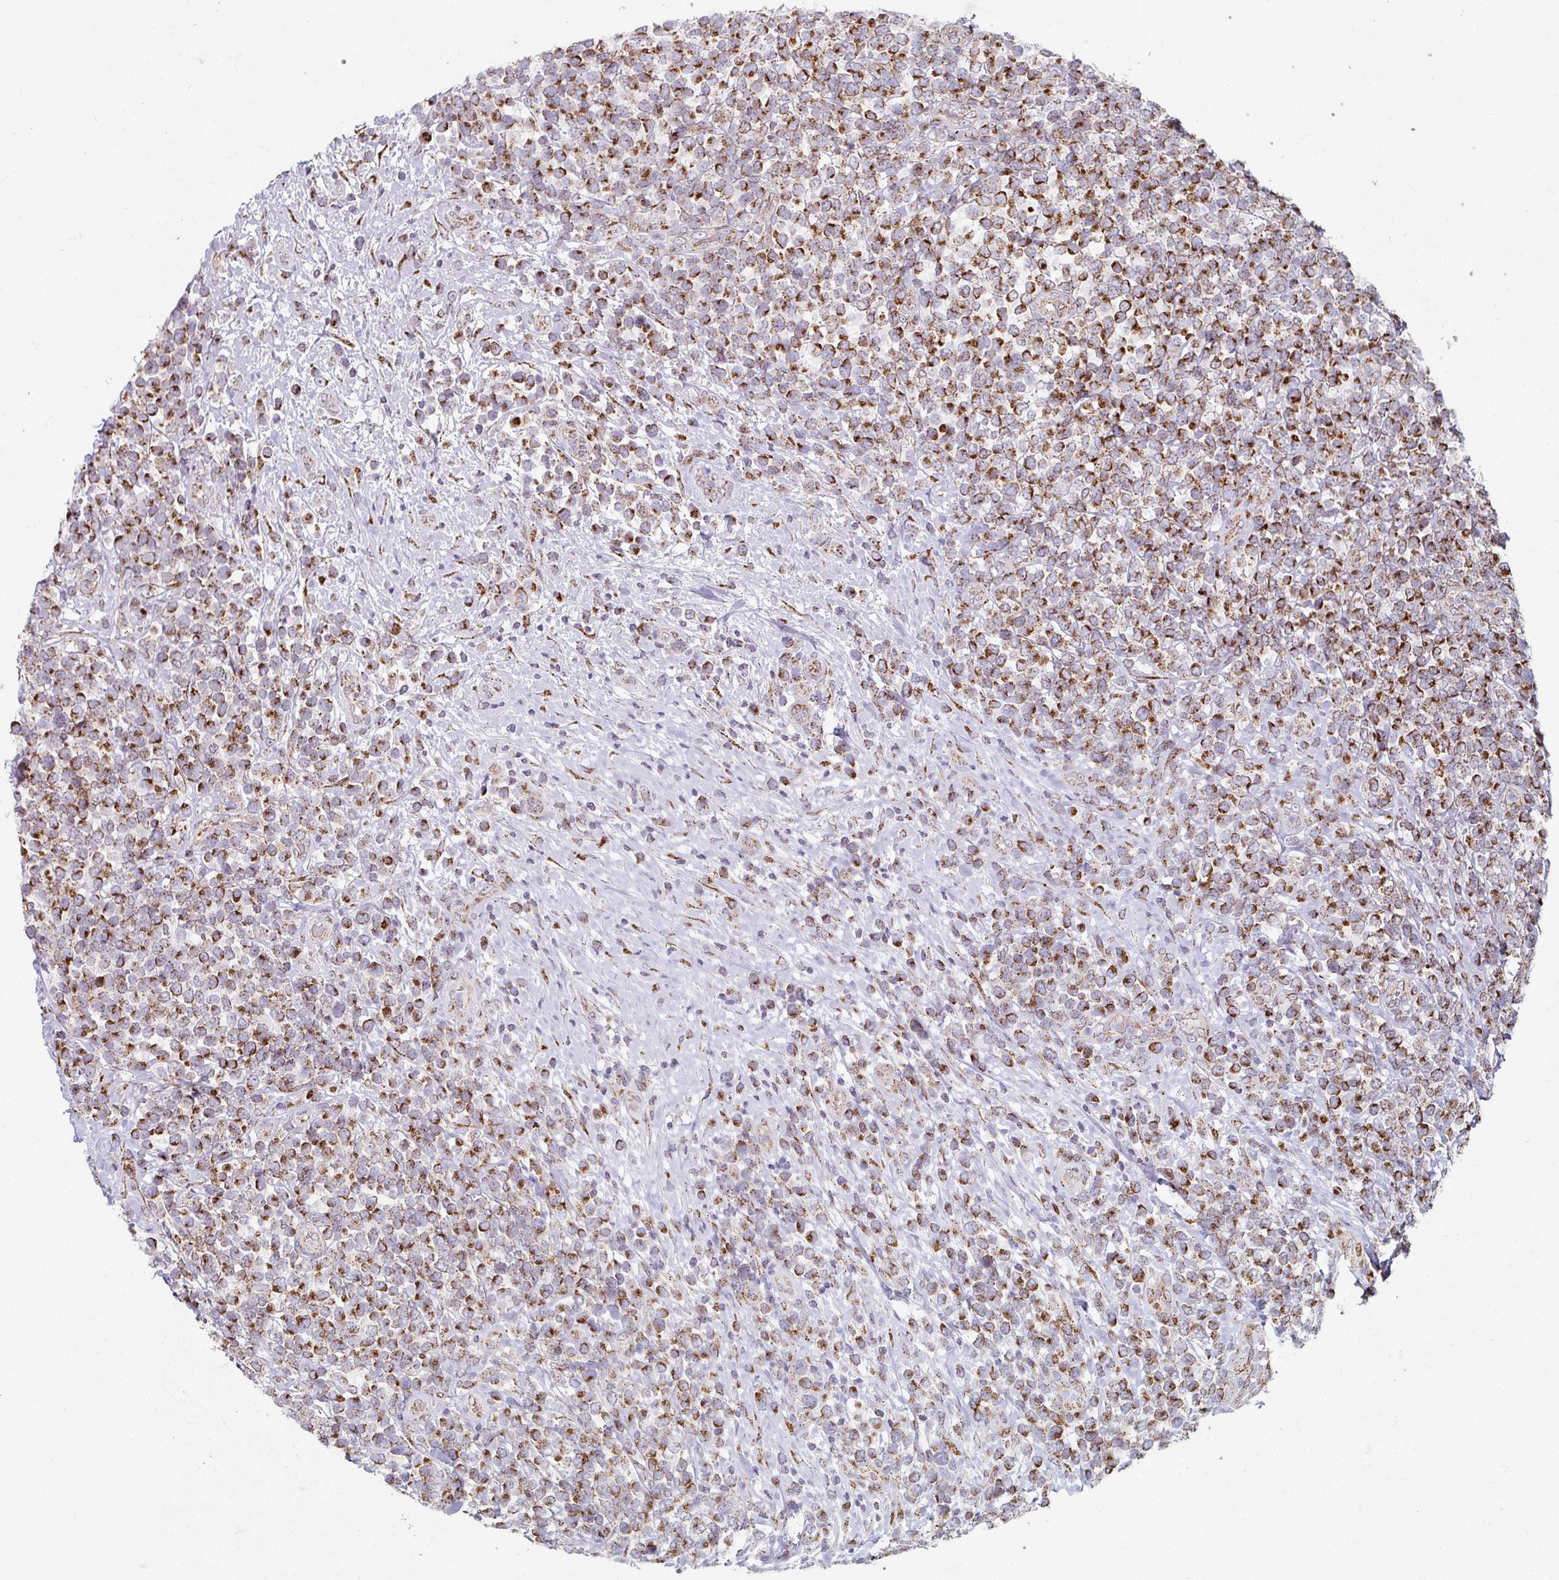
{"staining": {"intensity": "strong", "quantity": ">75%", "location": "cytoplasmic/membranous"}, "tissue": "lymphoma", "cell_type": "Tumor cells", "image_type": "cancer", "snomed": [{"axis": "morphology", "description": "Malignant lymphoma, non-Hodgkin's type, High grade"}, {"axis": "topography", "description": "Soft tissue"}], "caption": "An image of lymphoma stained for a protein reveals strong cytoplasmic/membranous brown staining in tumor cells.", "gene": "CCDC85B", "patient": {"sex": "female", "age": 56}}